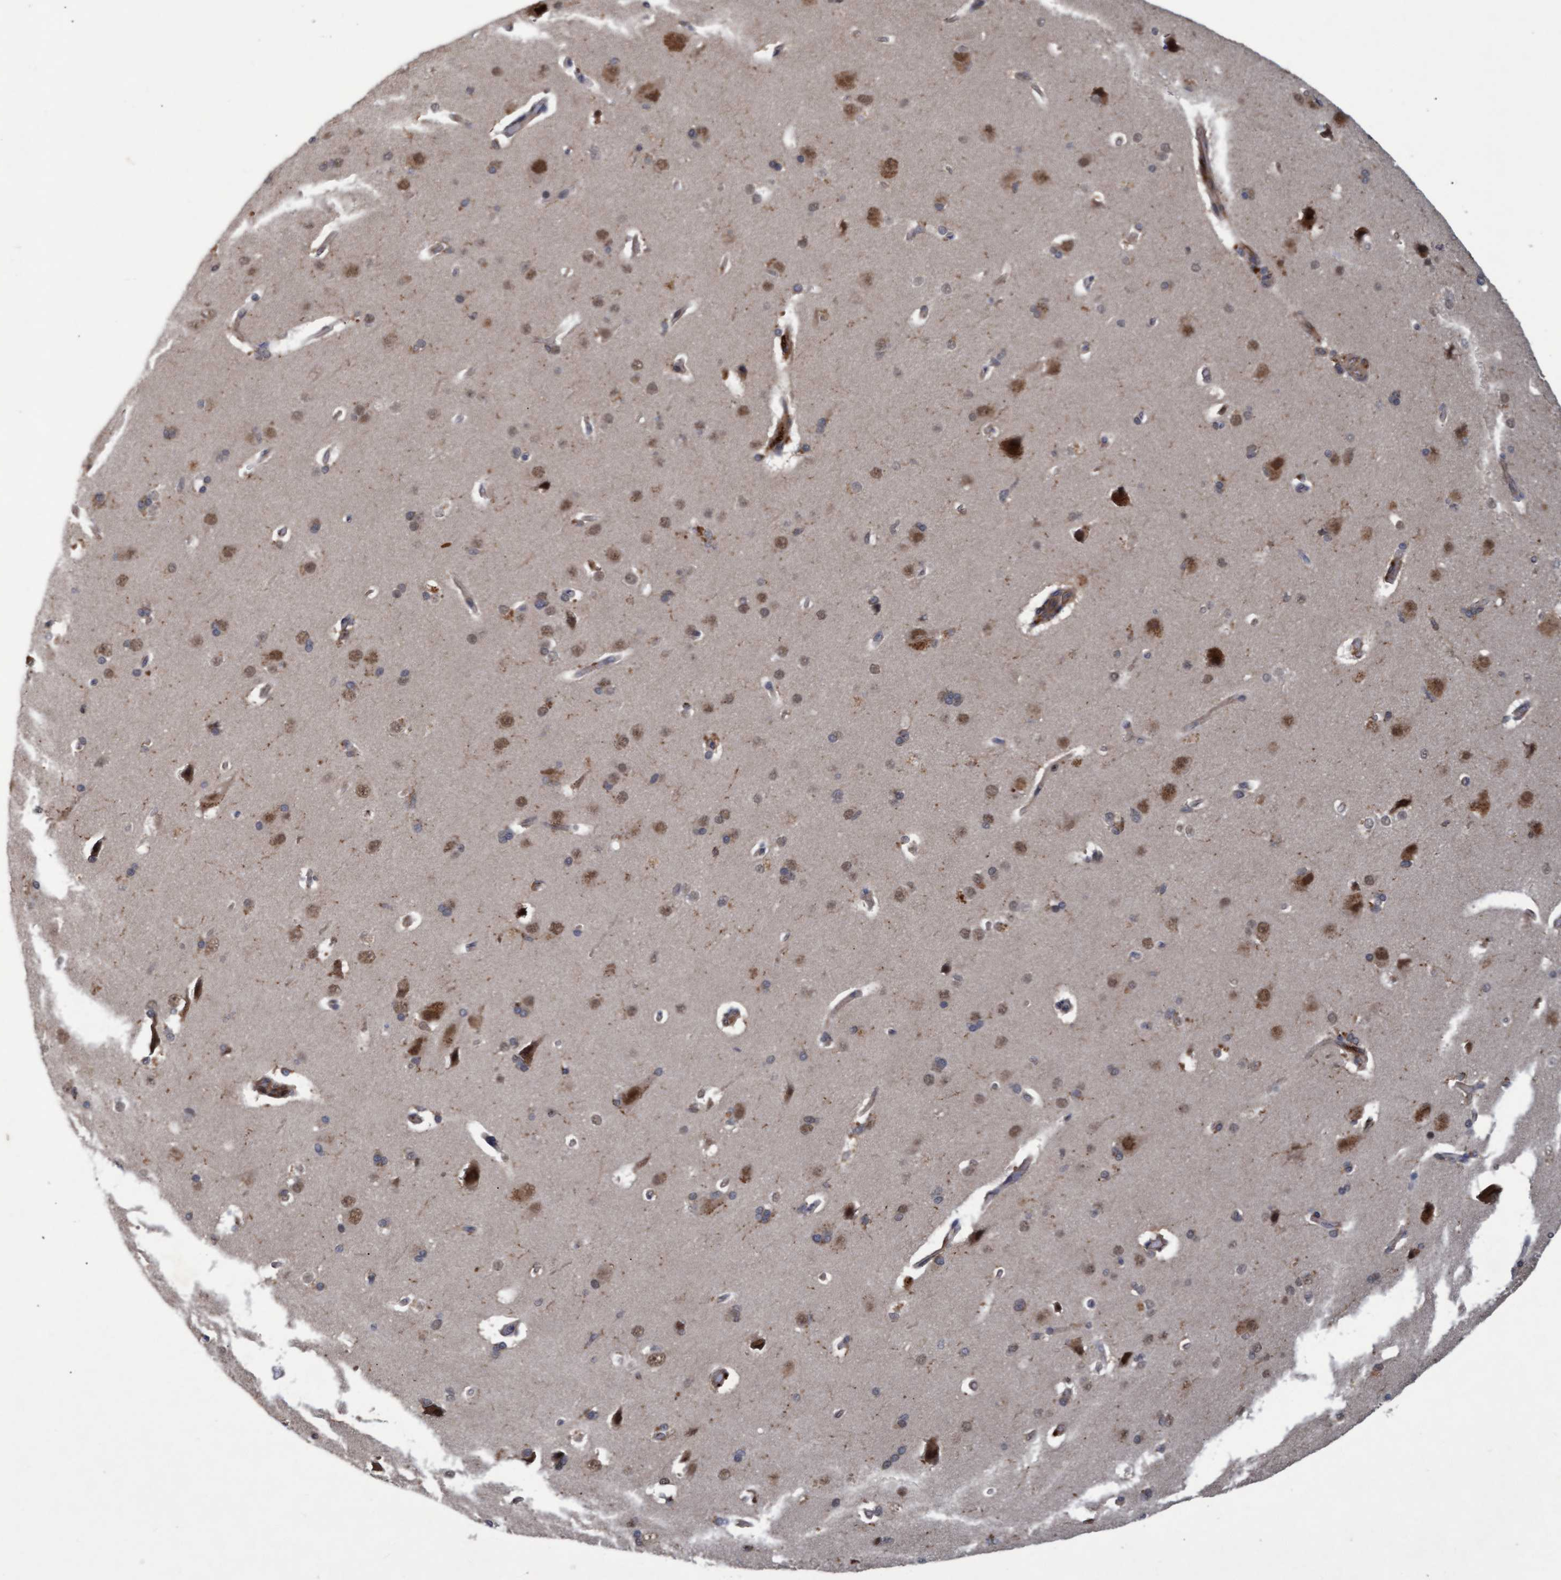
{"staining": {"intensity": "weak", "quantity": ">75%", "location": "nuclear"}, "tissue": "cerebral cortex", "cell_type": "Endothelial cells", "image_type": "normal", "snomed": [{"axis": "morphology", "description": "Normal tissue, NOS"}, {"axis": "topography", "description": "Cerebral cortex"}], "caption": "Protein positivity by immunohistochemistry displays weak nuclear staining in about >75% of endothelial cells in unremarkable cerebral cortex.", "gene": "PSMB6", "patient": {"sex": "male", "age": 62}}